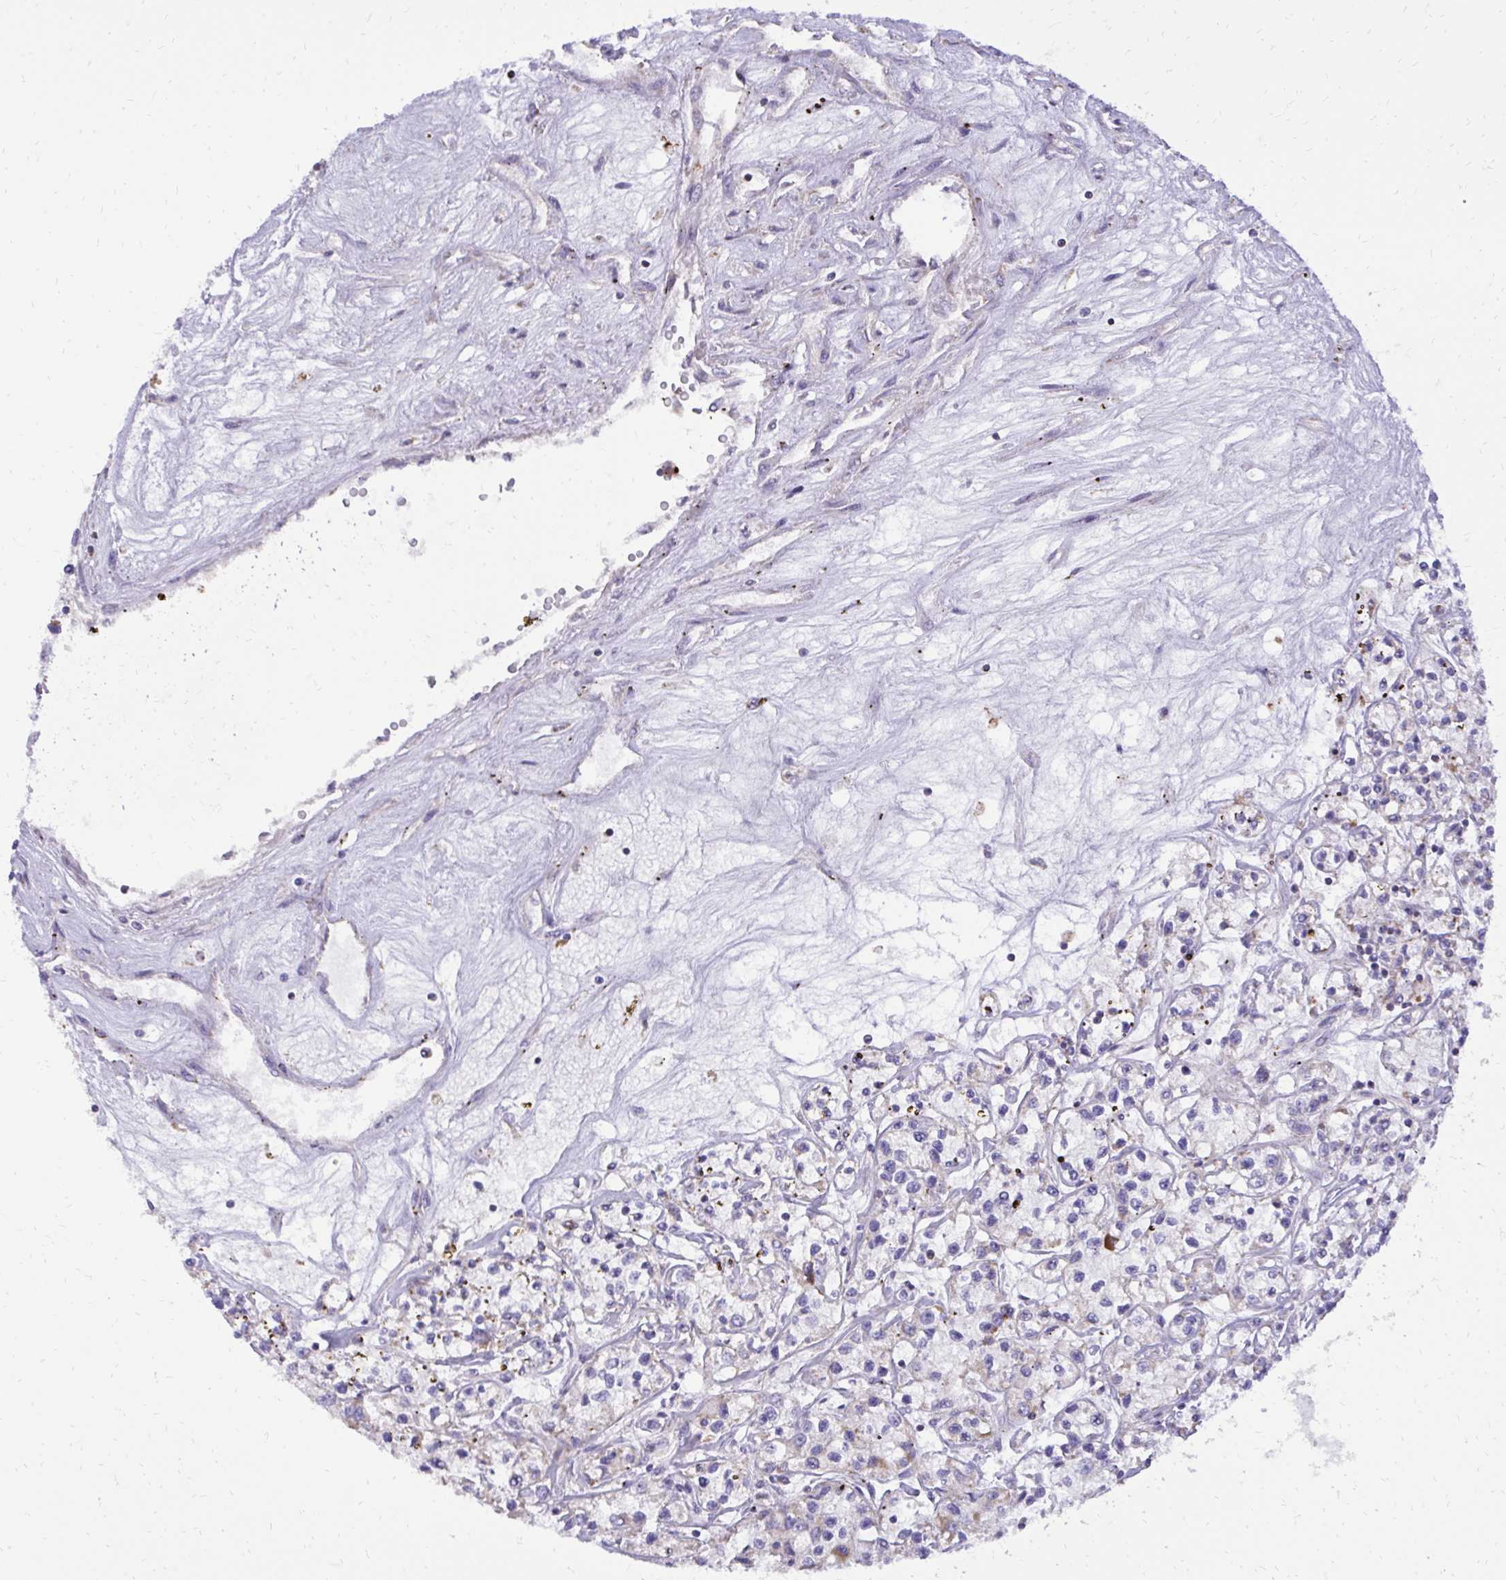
{"staining": {"intensity": "negative", "quantity": "none", "location": "none"}, "tissue": "renal cancer", "cell_type": "Tumor cells", "image_type": "cancer", "snomed": [{"axis": "morphology", "description": "Adenocarcinoma, NOS"}, {"axis": "topography", "description": "Kidney"}], "caption": "A high-resolution image shows IHC staining of renal cancer, which demonstrates no significant staining in tumor cells. Brightfield microscopy of immunohistochemistry stained with DAB (3,3'-diaminobenzidine) (brown) and hematoxylin (blue), captured at high magnification.", "gene": "ABCC3", "patient": {"sex": "female", "age": 59}}